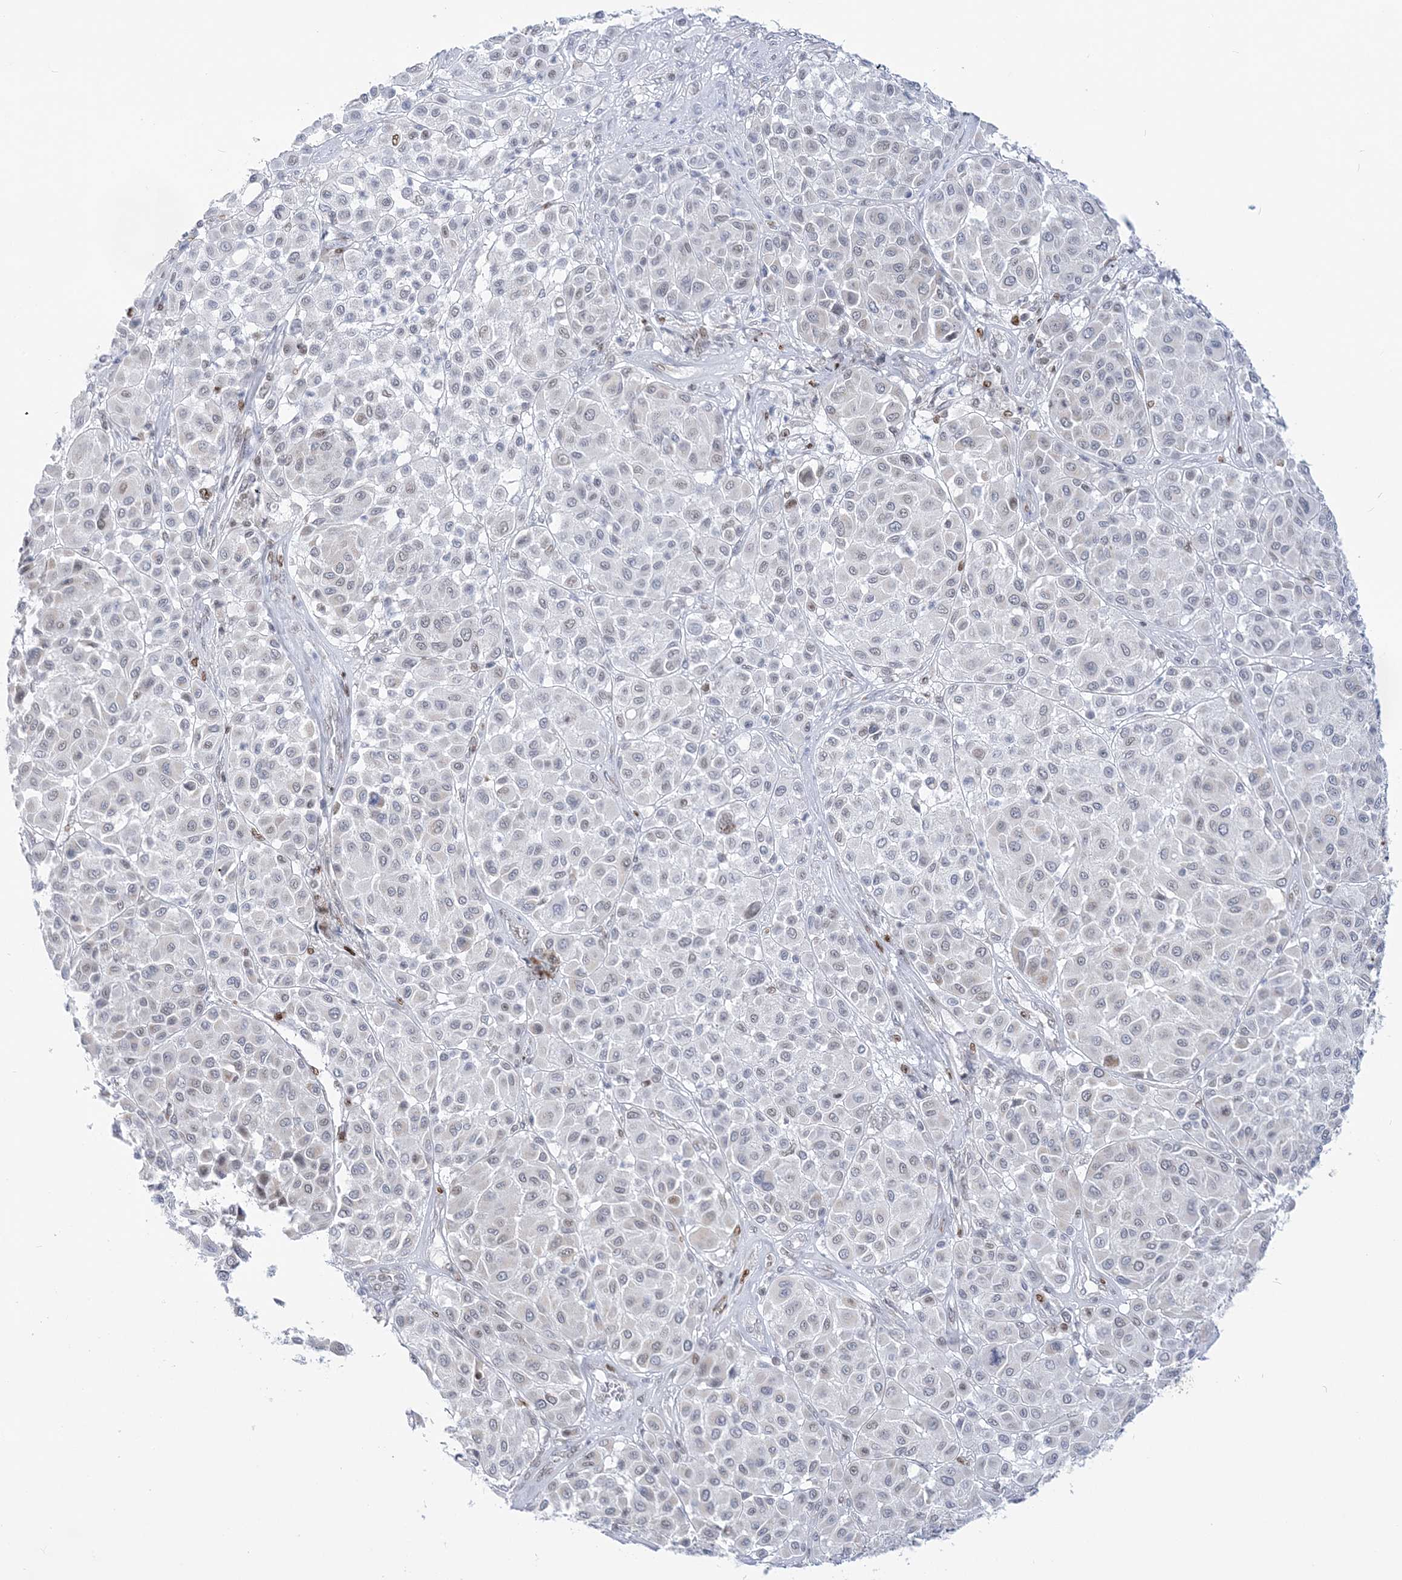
{"staining": {"intensity": "negative", "quantity": "none", "location": "none"}, "tissue": "melanoma", "cell_type": "Tumor cells", "image_type": "cancer", "snomed": [{"axis": "morphology", "description": "Malignant melanoma, Metastatic site"}, {"axis": "topography", "description": "Soft tissue"}], "caption": "Malignant melanoma (metastatic site) was stained to show a protein in brown. There is no significant positivity in tumor cells.", "gene": "DDX21", "patient": {"sex": "male", "age": 41}}